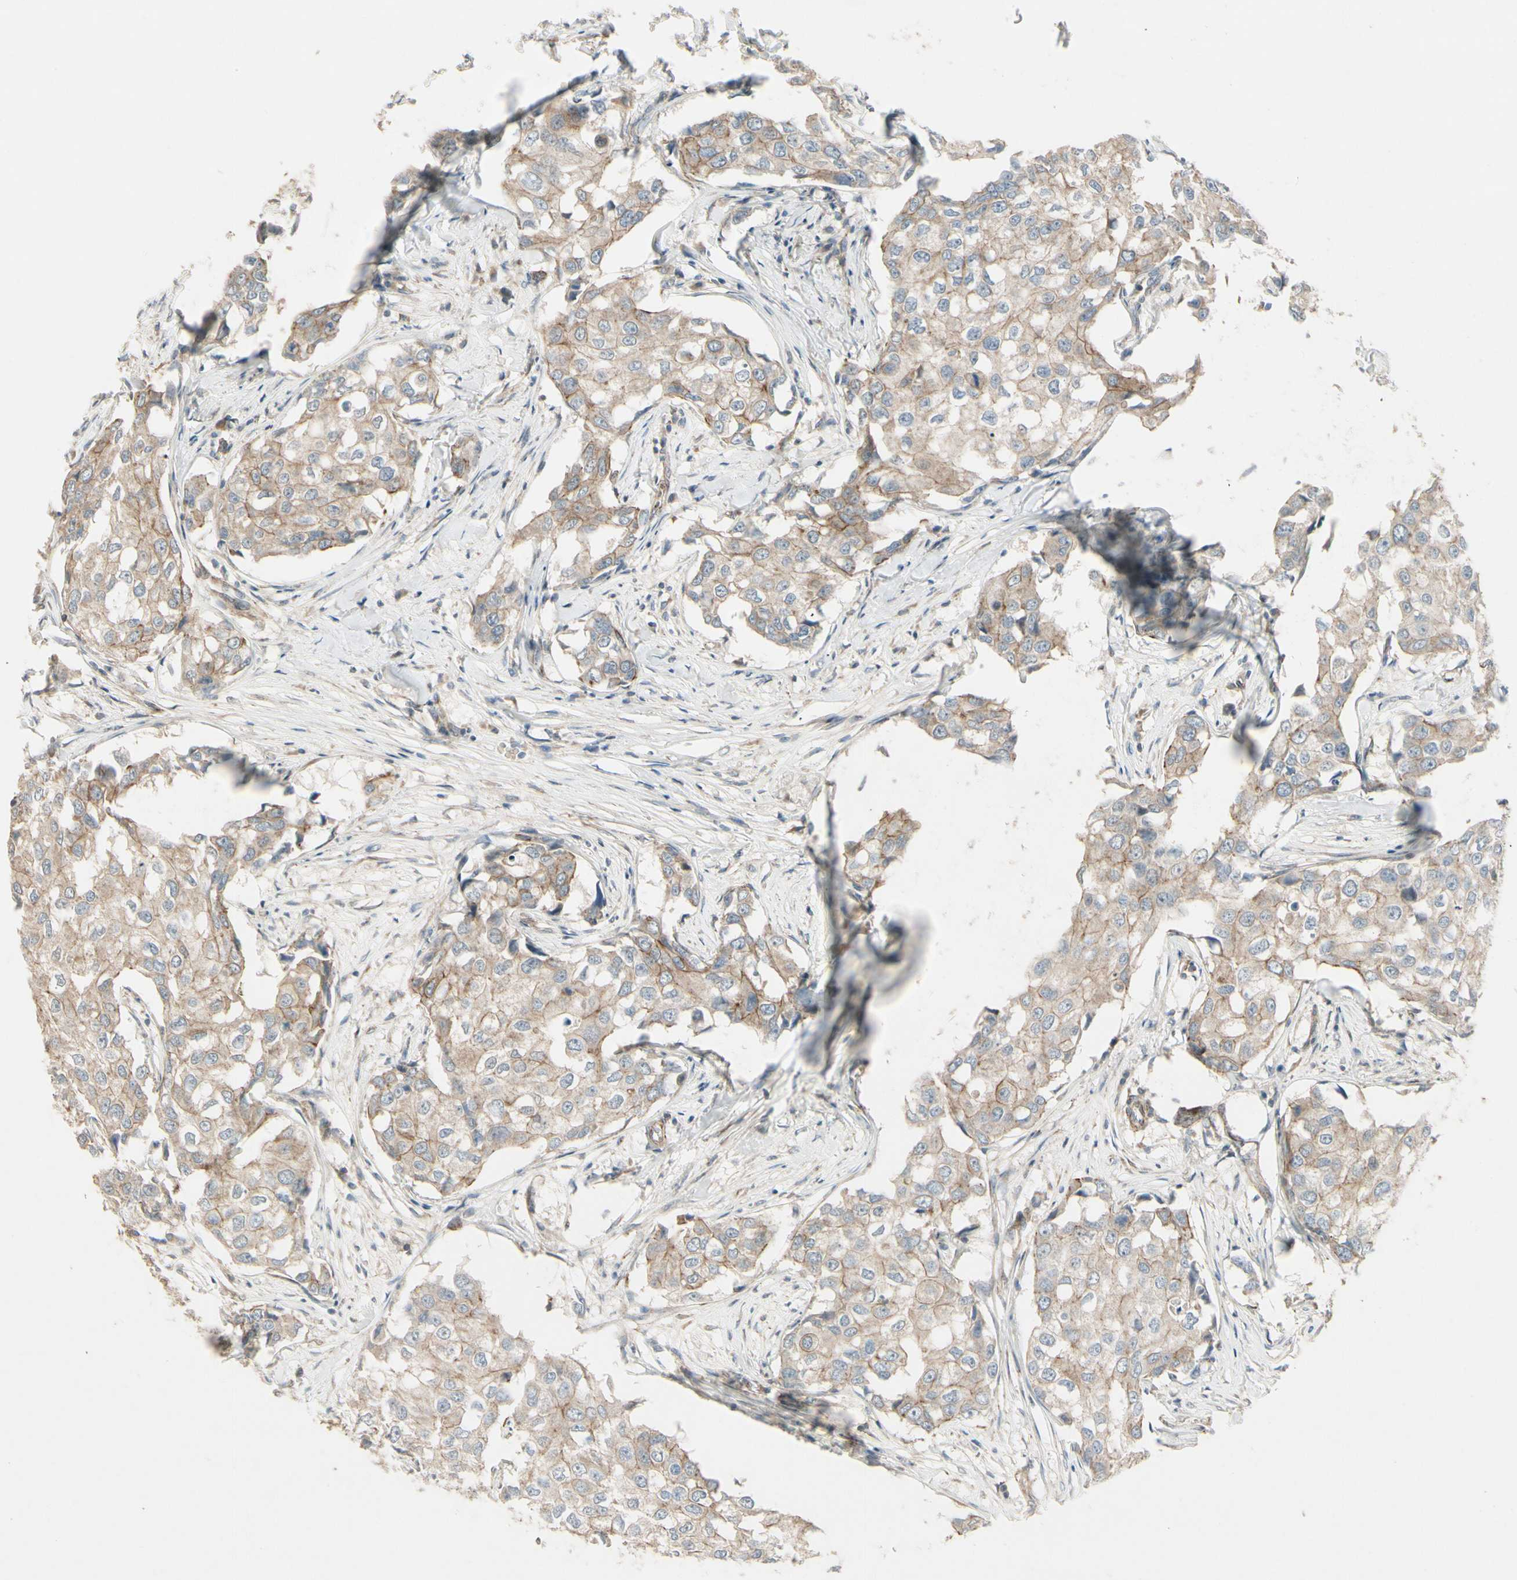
{"staining": {"intensity": "weak", "quantity": ">75%", "location": "cytoplasmic/membranous"}, "tissue": "breast cancer", "cell_type": "Tumor cells", "image_type": "cancer", "snomed": [{"axis": "morphology", "description": "Duct carcinoma"}, {"axis": "topography", "description": "Breast"}], "caption": "Protein analysis of breast infiltrating ductal carcinoma tissue shows weak cytoplasmic/membranous positivity in about >75% of tumor cells. Immunohistochemistry stains the protein of interest in brown and the nuclei are stained blue.", "gene": "PPP3CB", "patient": {"sex": "female", "age": 27}}